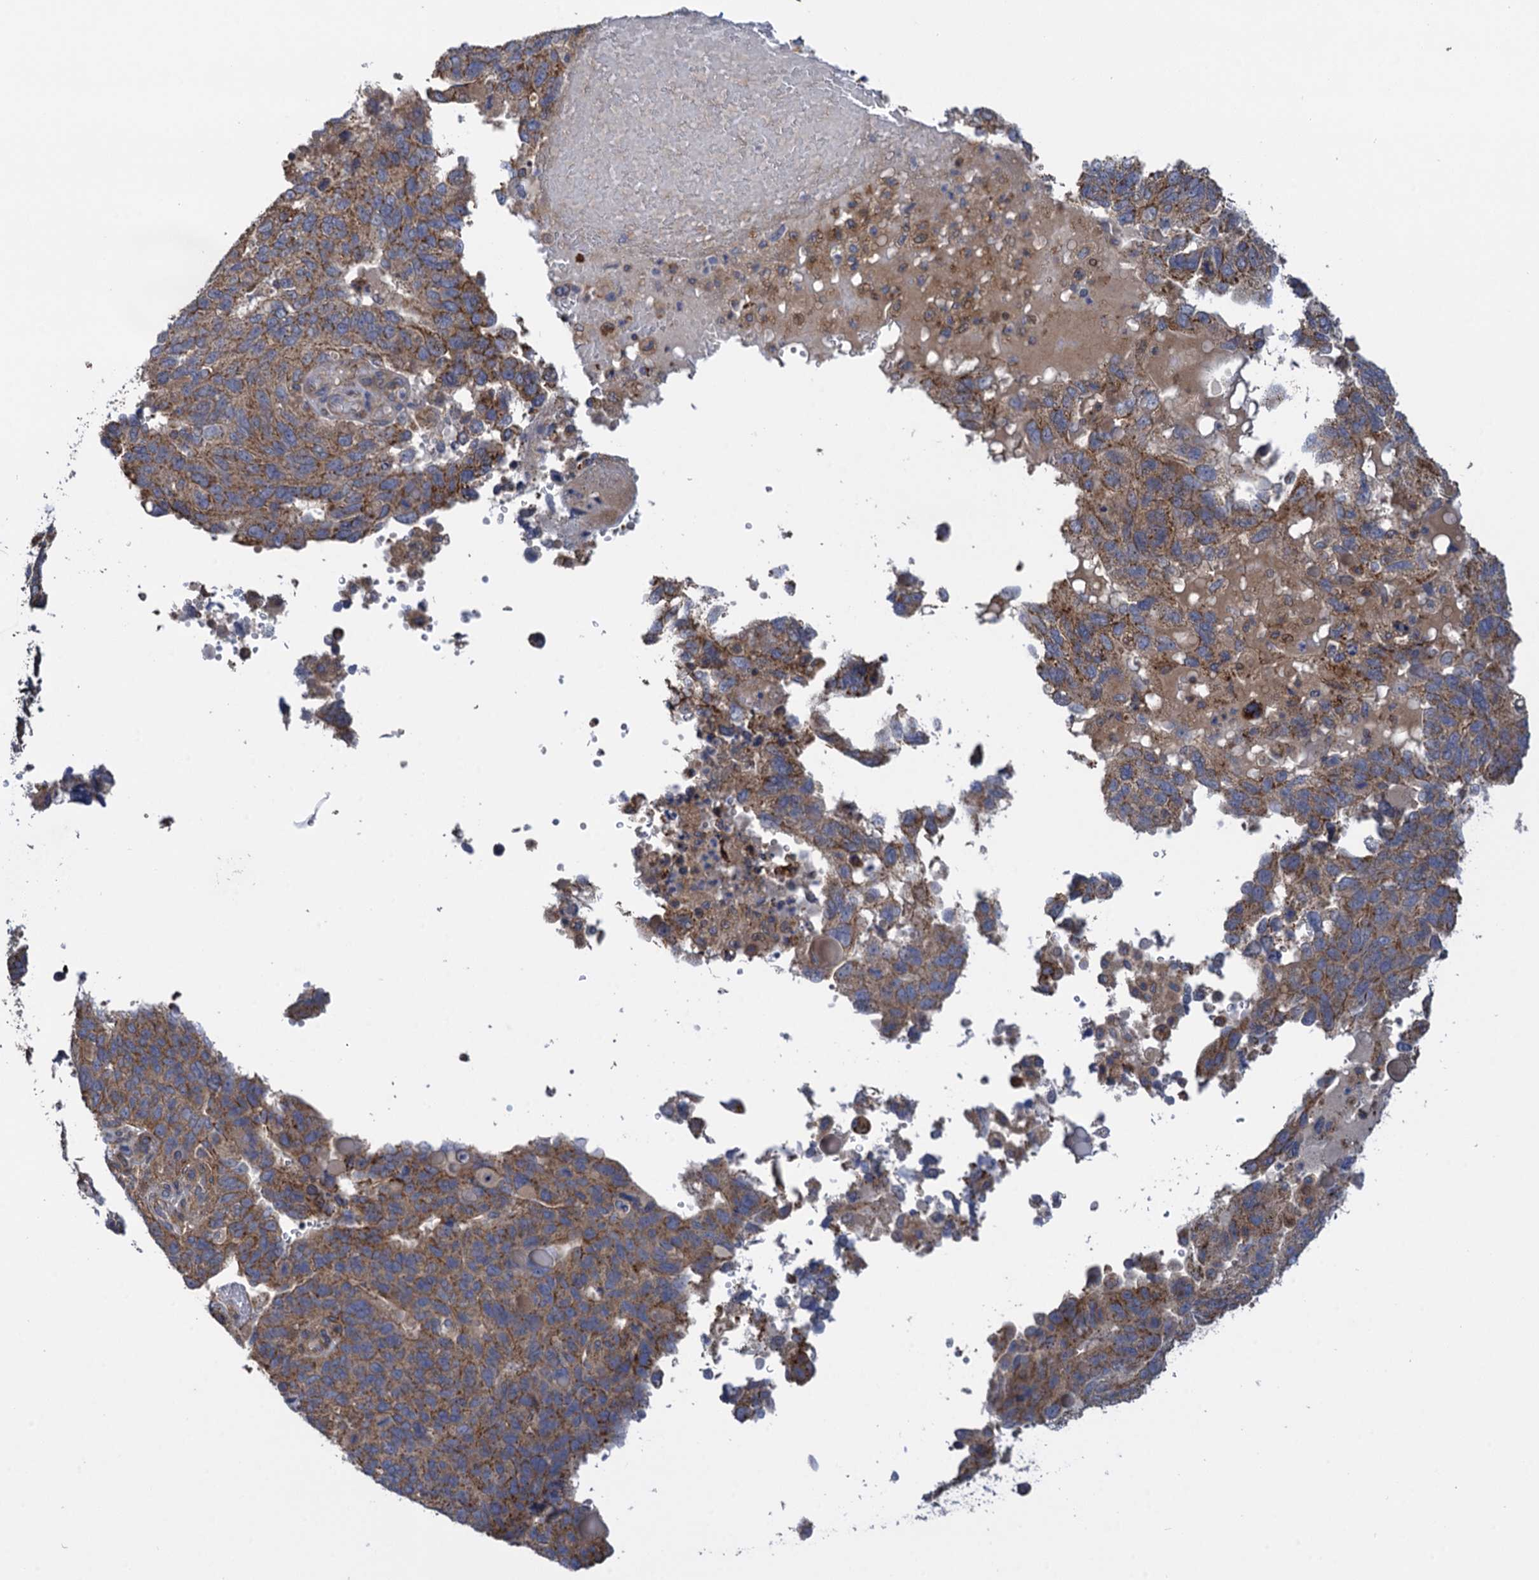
{"staining": {"intensity": "moderate", "quantity": "<25%", "location": "cytoplasmic/membranous"}, "tissue": "endometrial cancer", "cell_type": "Tumor cells", "image_type": "cancer", "snomed": [{"axis": "morphology", "description": "Adenocarcinoma, NOS"}, {"axis": "topography", "description": "Endometrium"}], "caption": "Endometrial cancer was stained to show a protein in brown. There is low levels of moderate cytoplasmic/membranous positivity in approximately <25% of tumor cells.", "gene": "WDR88", "patient": {"sex": "female", "age": 66}}